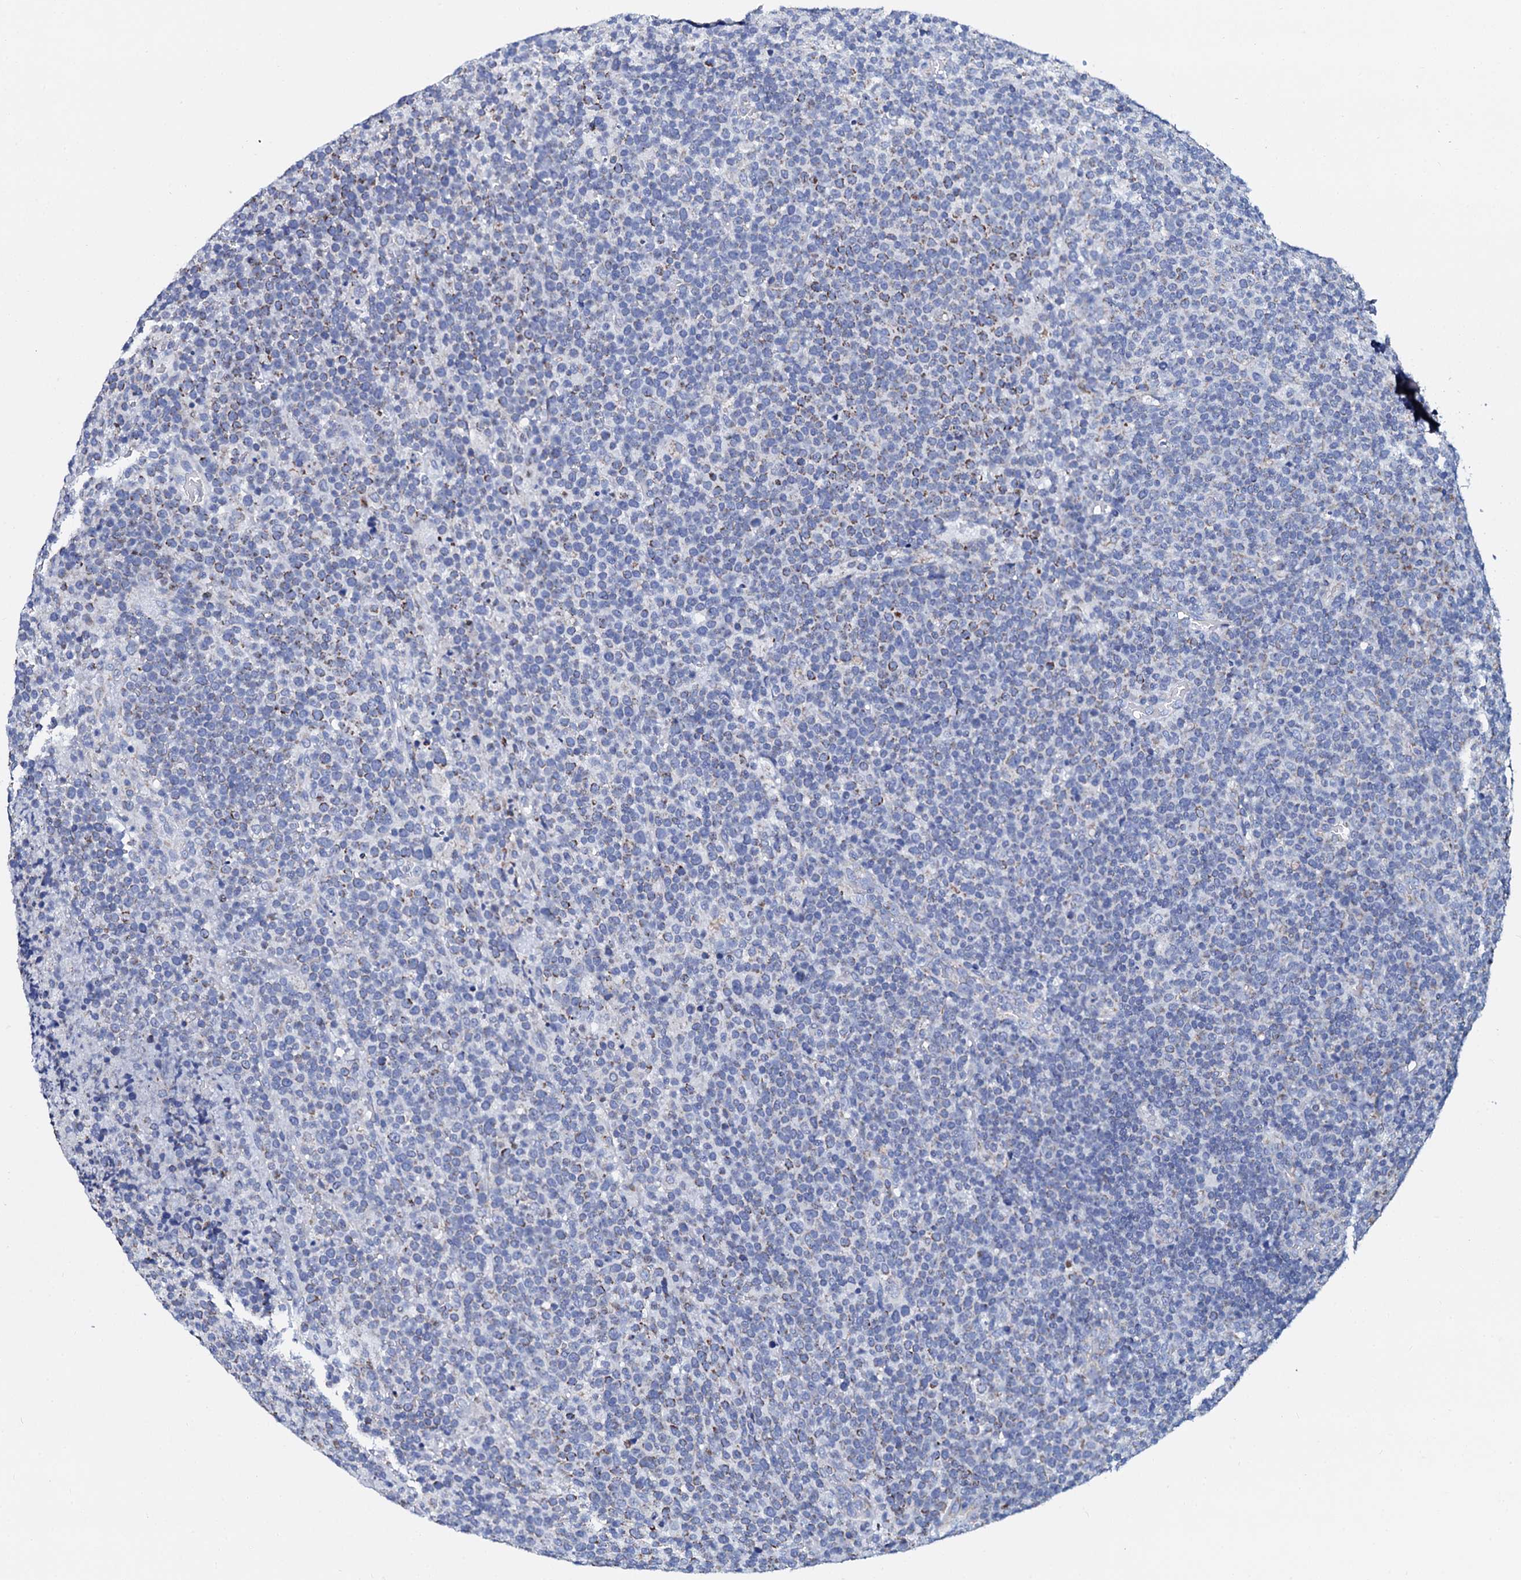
{"staining": {"intensity": "negative", "quantity": "none", "location": "none"}, "tissue": "lymphoma", "cell_type": "Tumor cells", "image_type": "cancer", "snomed": [{"axis": "morphology", "description": "Malignant lymphoma, non-Hodgkin's type, High grade"}, {"axis": "topography", "description": "Lymph node"}], "caption": "An immunohistochemistry (IHC) image of lymphoma is shown. There is no staining in tumor cells of lymphoma.", "gene": "SLC37A4", "patient": {"sex": "male", "age": 61}}